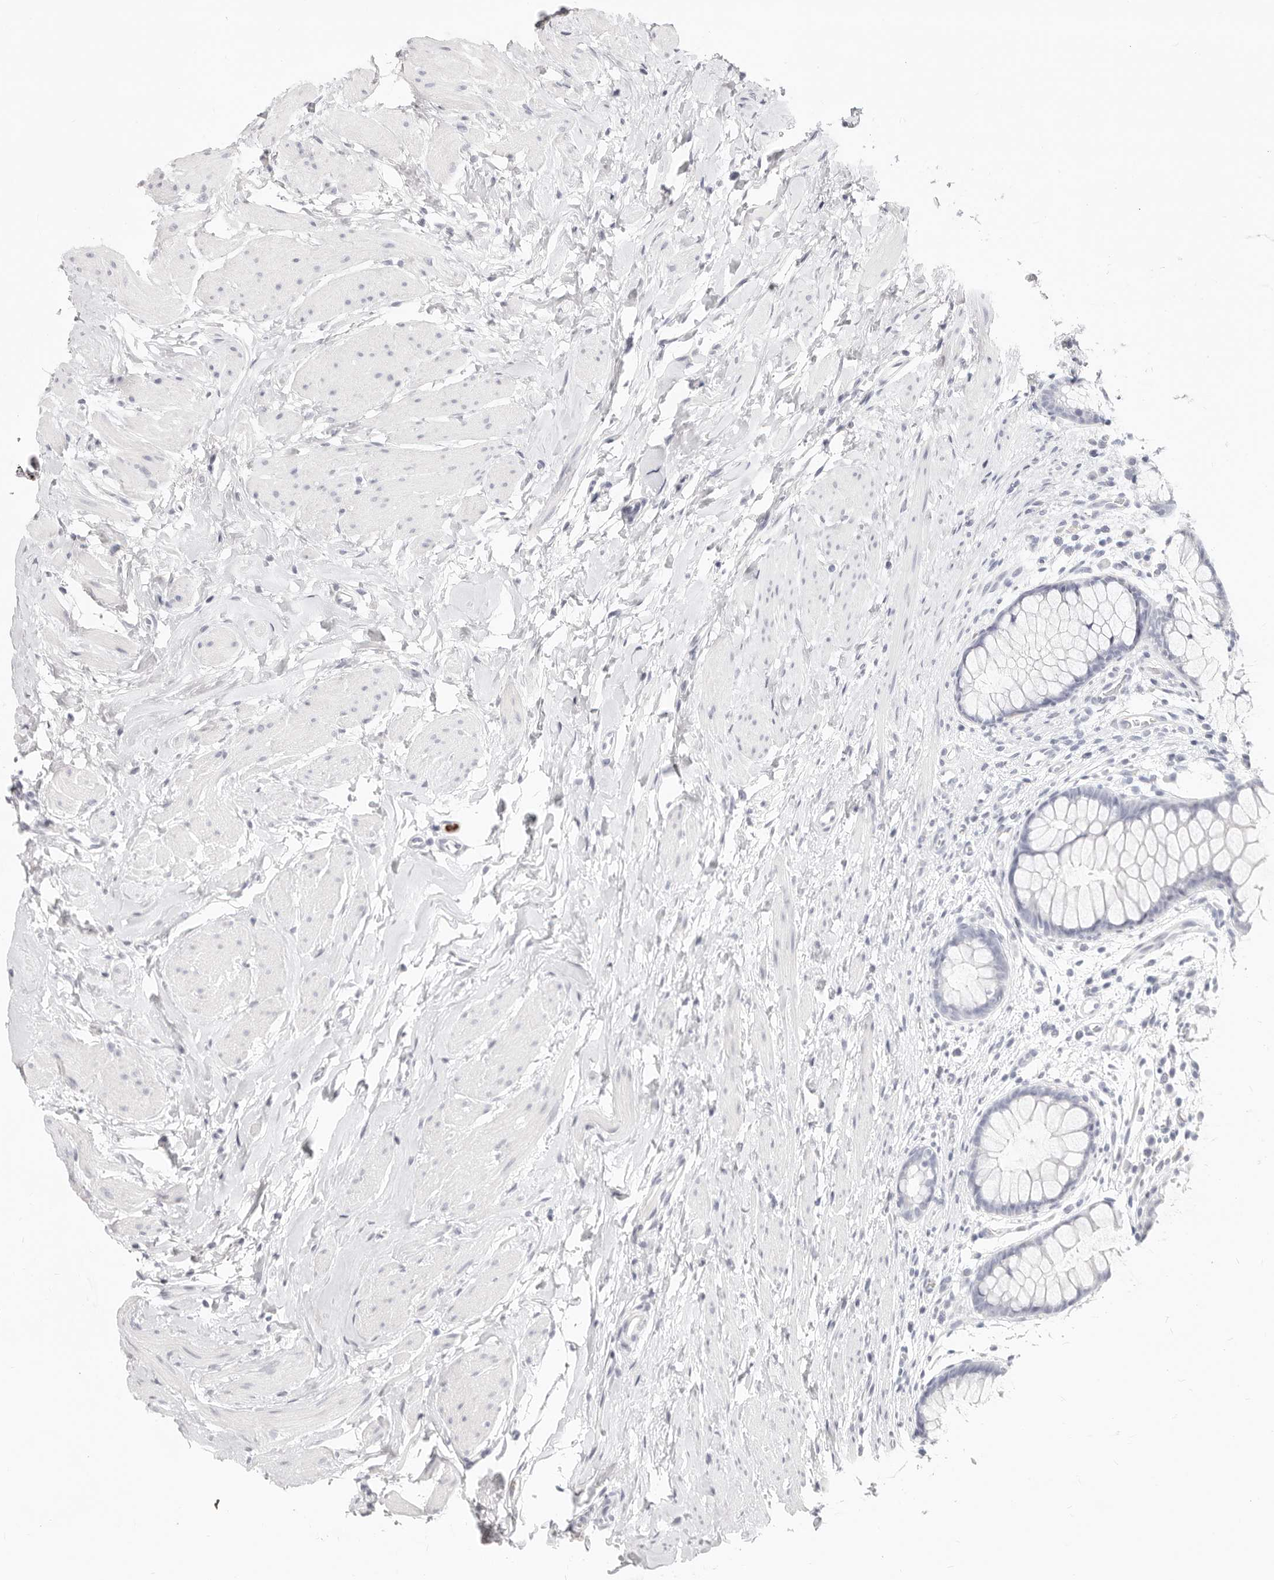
{"staining": {"intensity": "negative", "quantity": "none", "location": "none"}, "tissue": "colon", "cell_type": "Endothelial cells", "image_type": "normal", "snomed": [{"axis": "morphology", "description": "Normal tissue, NOS"}, {"axis": "topography", "description": "Colon"}], "caption": "There is no significant positivity in endothelial cells of colon. (Immunohistochemistry (ihc), brightfield microscopy, high magnification).", "gene": "CAMP", "patient": {"sex": "female", "age": 62}}